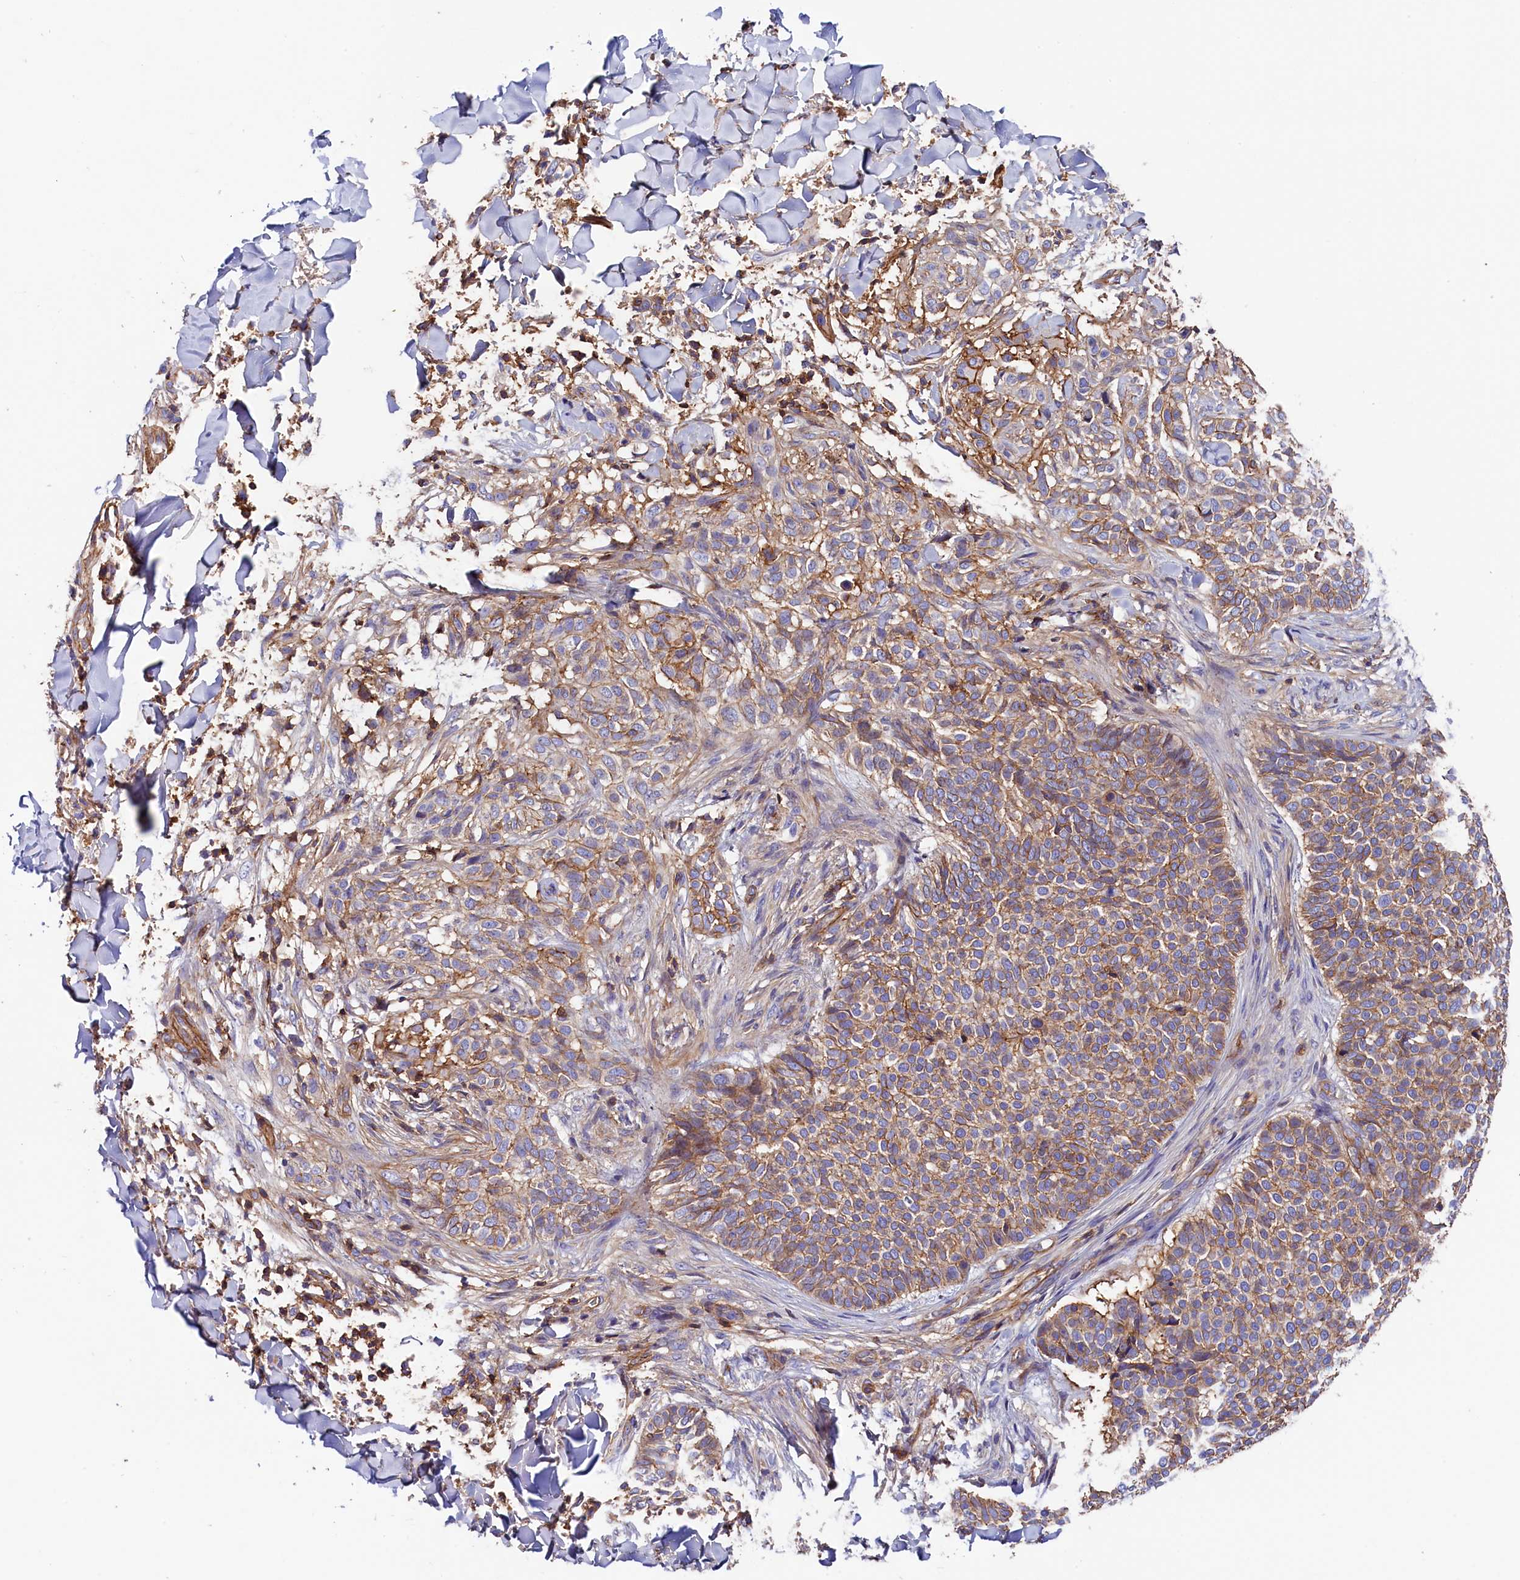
{"staining": {"intensity": "weak", "quantity": ">75%", "location": "cytoplasmic/membranous"}, "tissue": "skin cancer", "cell_type": "Tumor cells", "image_type": "cancer", "snomed": [{"axis": "morphology", "description": "Normal tissue, NOS"}, {"axis": "morphology", "description": "Basal cell carcinoma"}, {"axis": "topography", "description": "Skin"}], "caption": "Protein staining by immunohistochemistry displays weak cytoplasmic/membranous positivity in about >75% of tumor cells in basal cell carcinoma (skin).", "gene": "ATP2B4", "patient": {"sex": "male", "age": 67}}